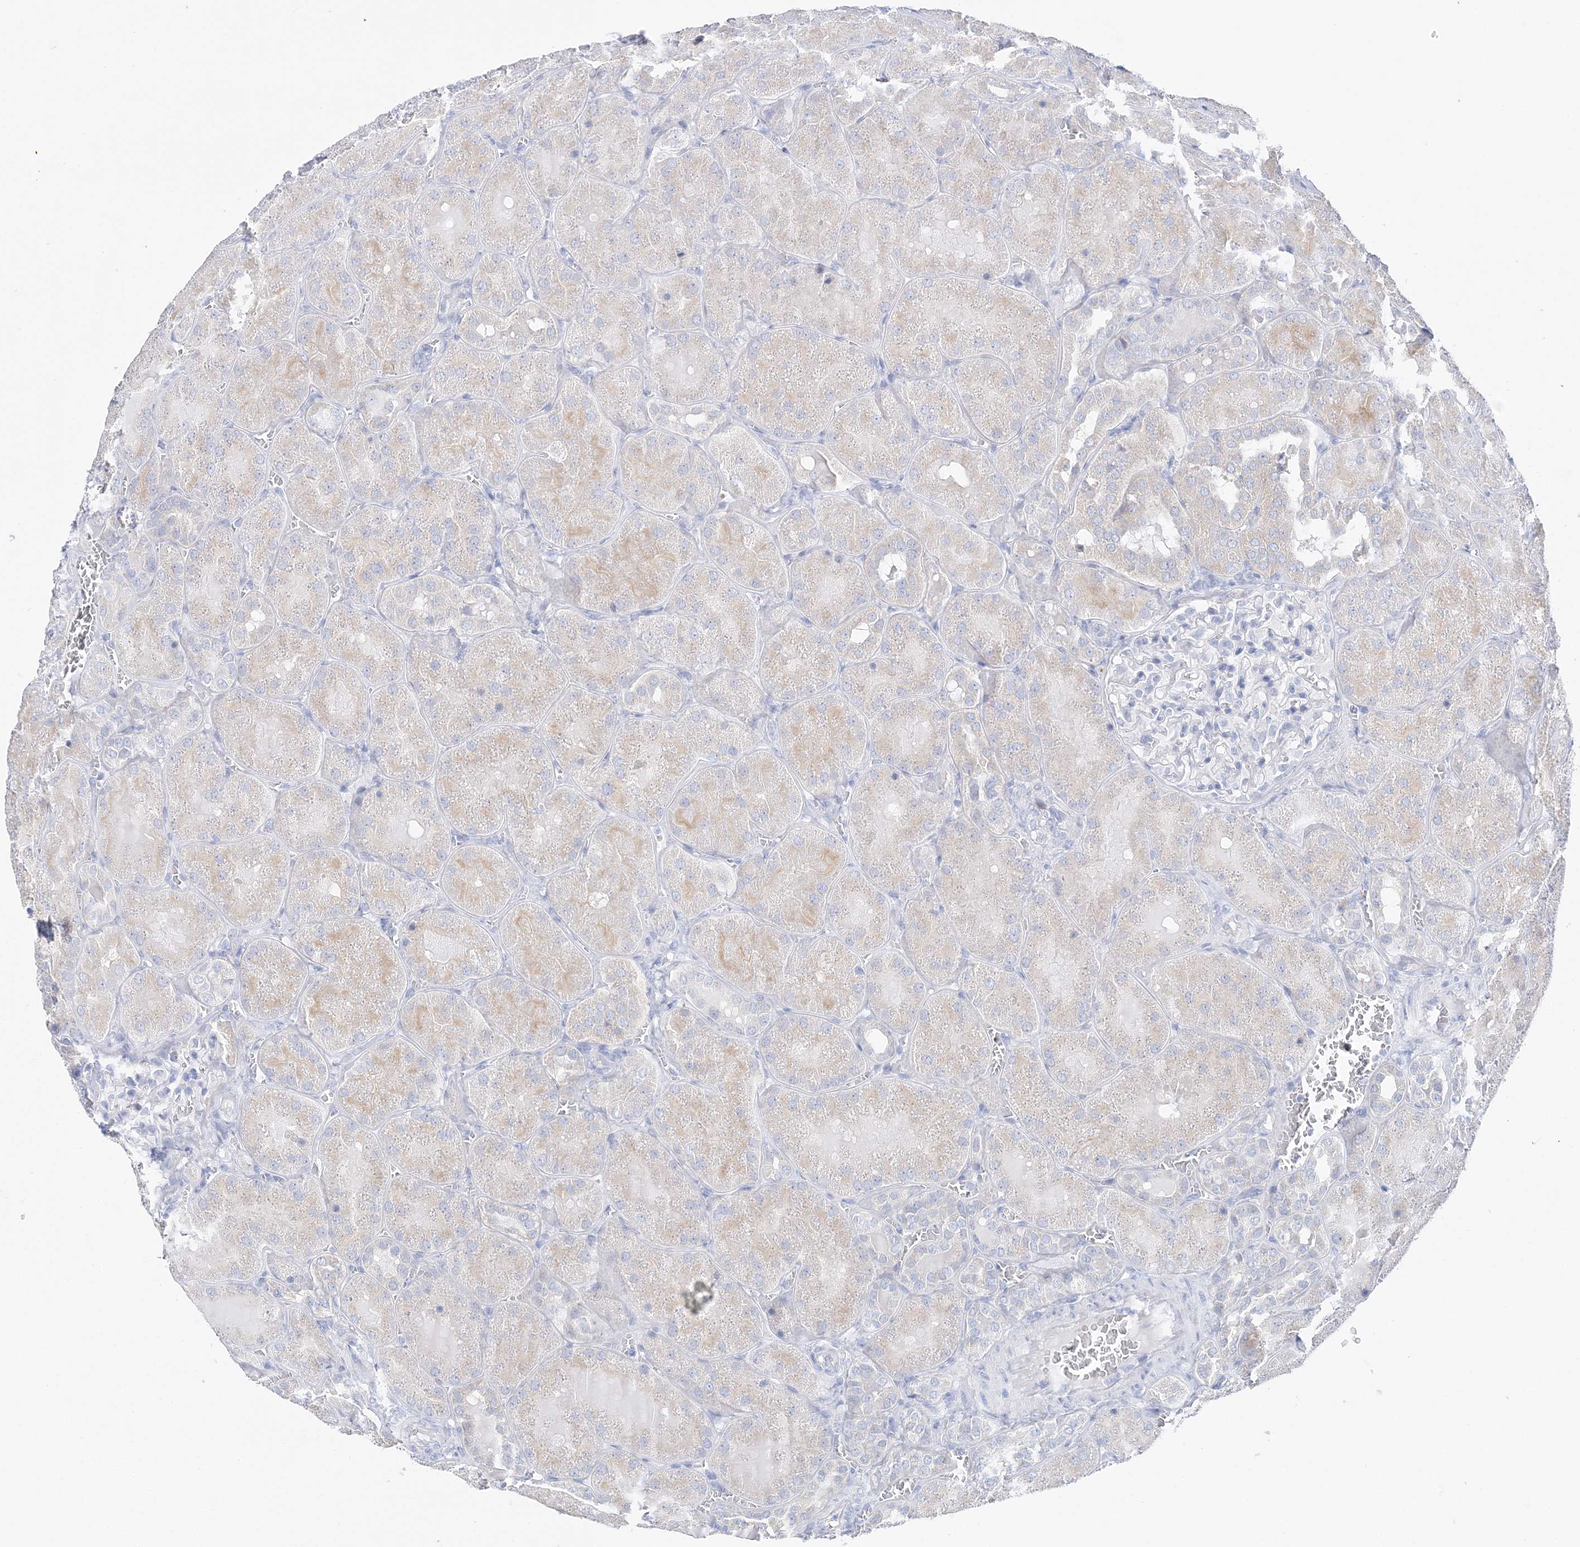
{"staining": {"intensity": "negative", "quantity": "none", "location": "none"}, "tissue": "kidney", "cell_type": "Cells in glomeruli", "image_type": "normal", "snomed": [{"axis": "morphology", "description": "Normal tissue, NOS"}, {"axis": "topography", "description": "Kidney"}], "caption": "Image shows no protein positivity in cells in glomeruli of normal kidney.", "gene": "SLC5A6", "patient": {"sex": "male", "age": 28}}